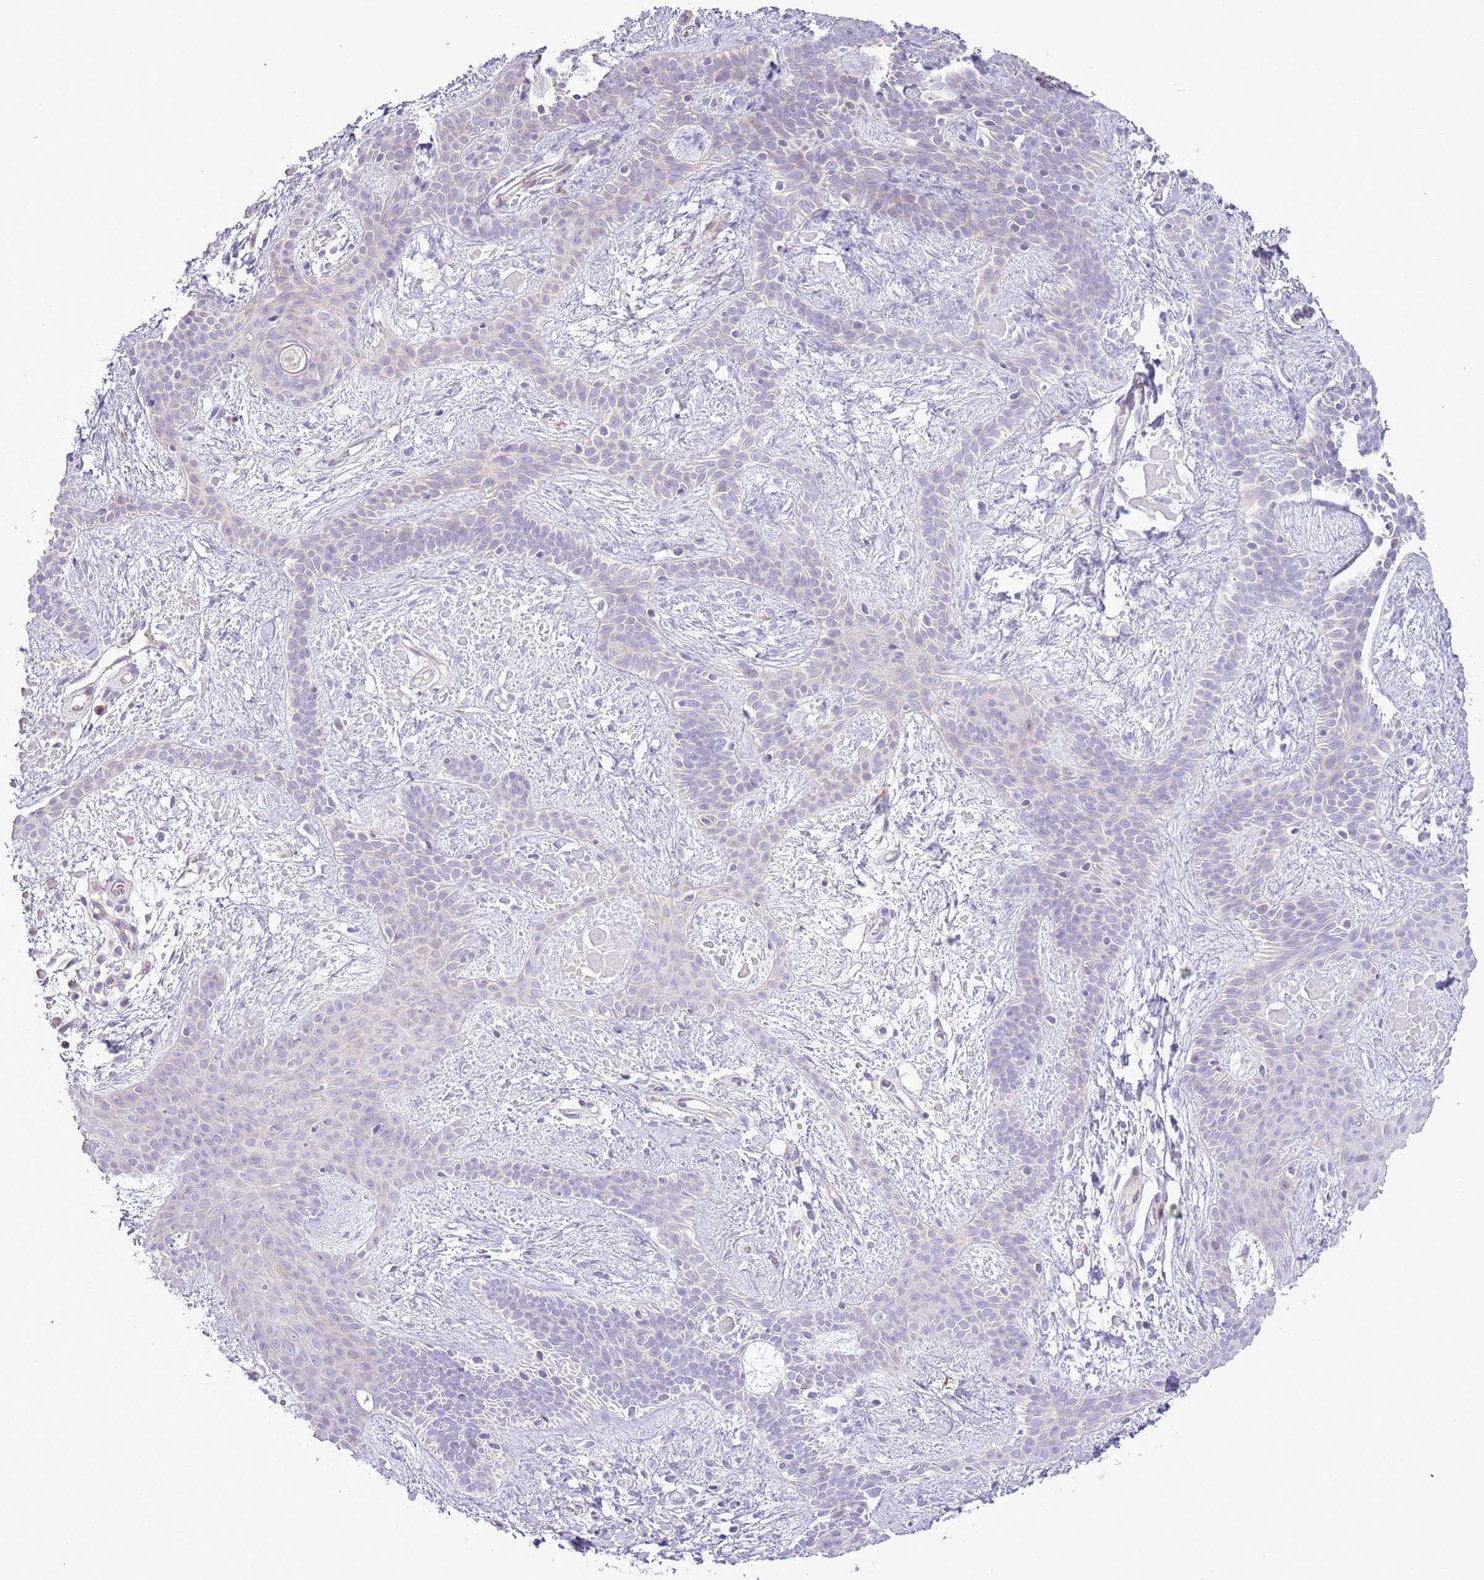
{"staining": {"intensity": "negative", "quantity": "none", "location": "none"}, "tissue": "skin cancer", "cell_type": "Tumor cells", "image_type": "cancer", "snomed": [{"axis": "morphology", "description": "Basal cell carcinoma"}, {"axis": "topography", "description": "Skin"}], "caption": "There is no significant positivity in tumor cells of basal cell carcinoma (skin). (Stains: DAB (3,3'-diaminobenzidine) immunohistochemistry with hematoxylin counter stain, Microscopy: brightfield microscopy at high magnification).", "gene": "GMNN", "patient": {"sex": "male", "age": 78}}